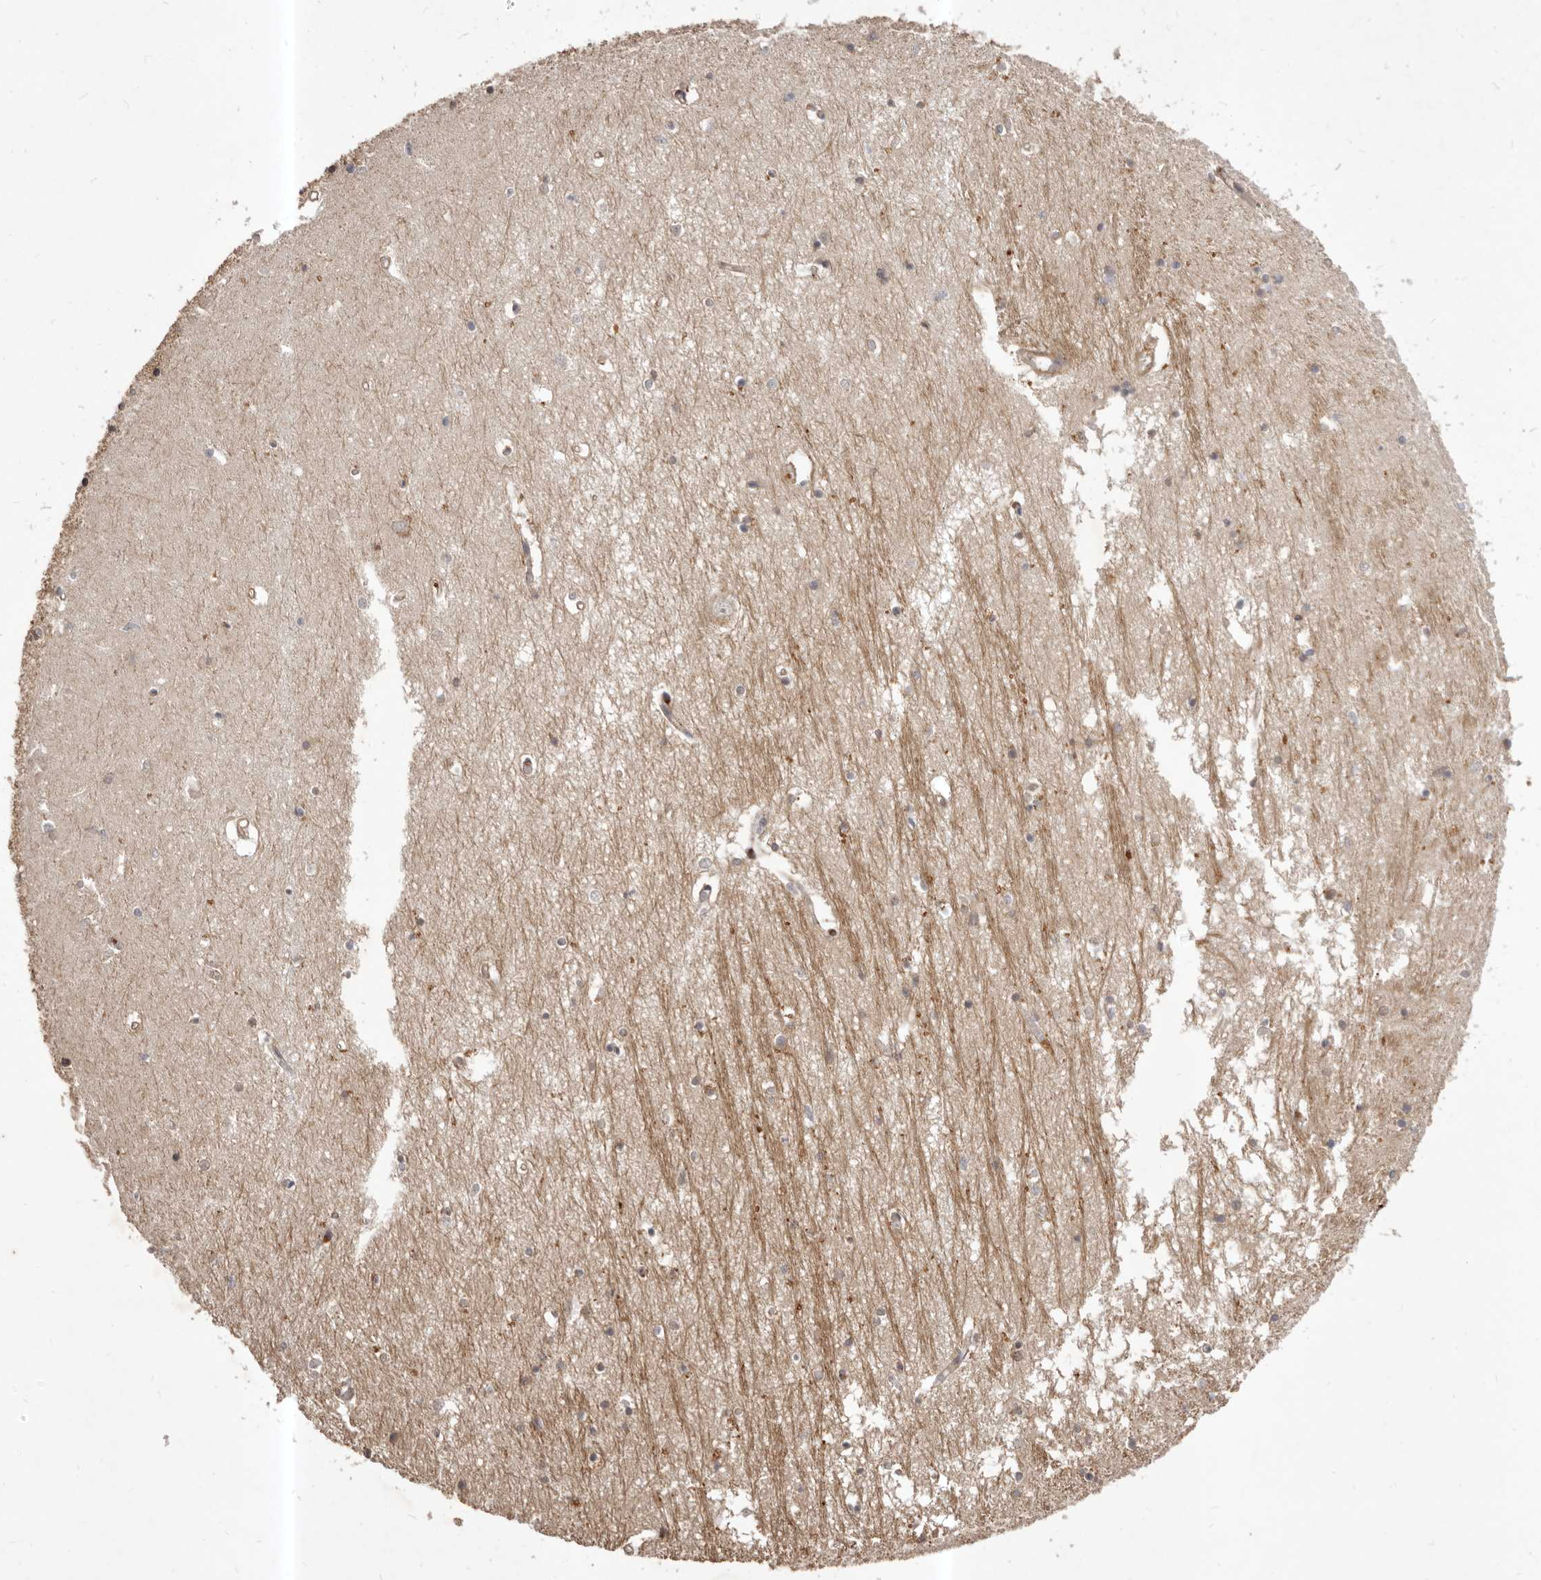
{"staining": {"intensity": "negative", "quantity": "none", "location": "none"}, "tissue": "hippocampus", "cell_type": "Glial cells", "image_type": "normal", "snomed": [{"axis": "morphology", "description": "Normal tissue, NOS"}, {"axis": "topography", "description": "Hippocampus"}], "caption": "High magnification brightfield microscopy of benign hippocampus stained with DAB (3,3'-diaminobenzidine) (brown) and counterstained with hematoxylin (blue): glial cells show no significant staining. (DAB immunohistochemistry (IHC) with hematoxylin counter stain).", "gene": "GLIPR2", "patient": {"sex": "male", "age": 70}}